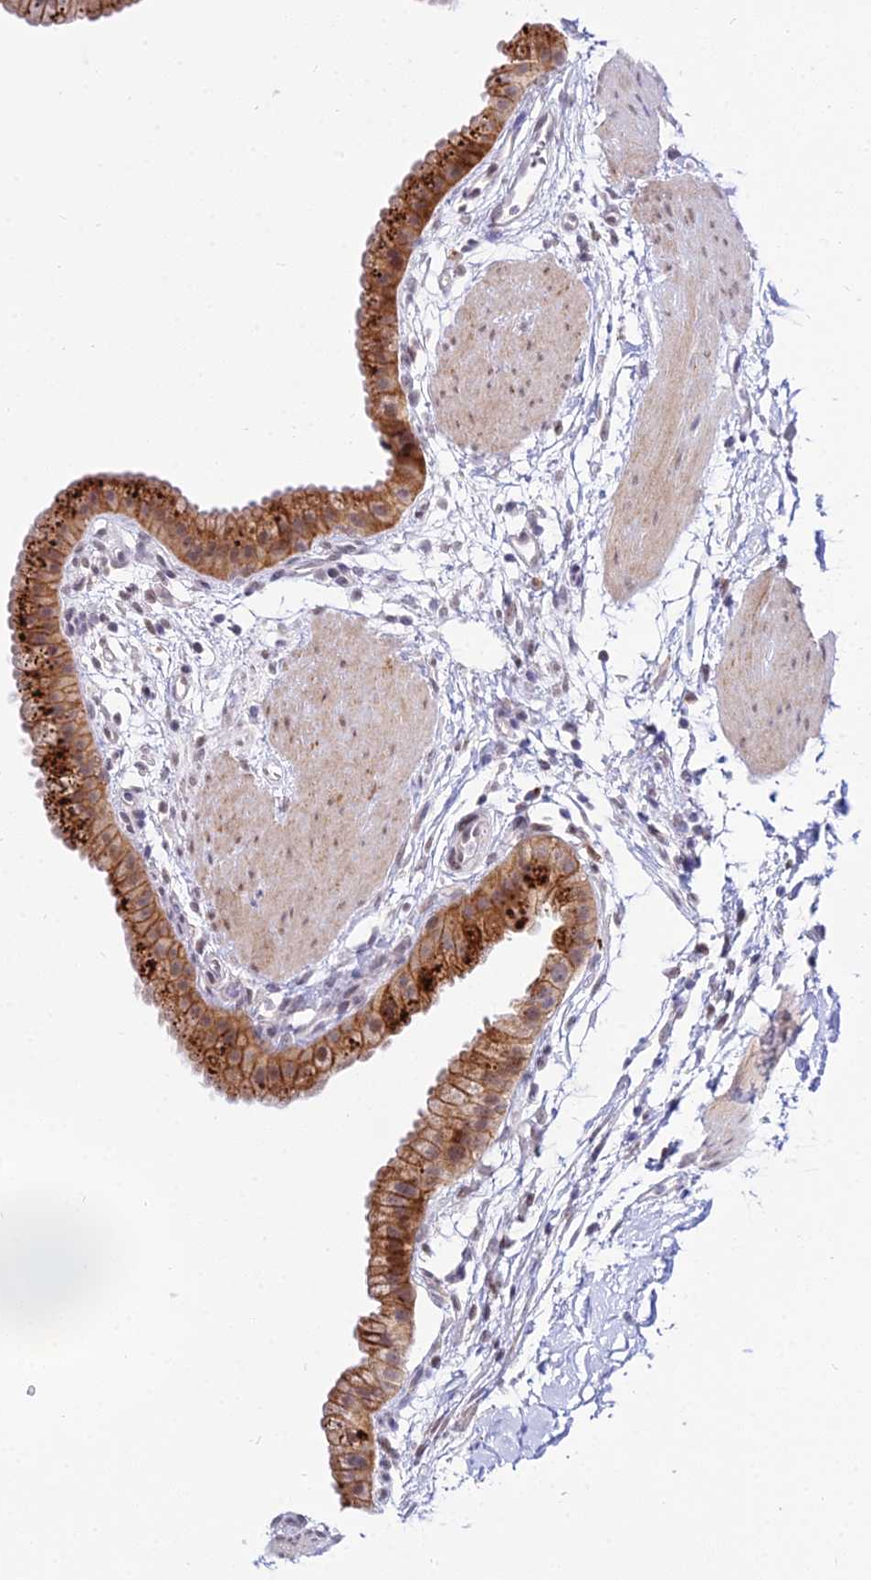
{"staining": {"intensity": "strong", "quantity": ">75%", "location": "cytoplasmic/membranous"}, "tissue": "gallbladder", "cell_type": "Glandular cells", "image_type": "normal", "snomed": [{"axis": "morphology", "description": "Normal tissue, NOS"}, {"axis": "topography", "description": "Gallbladder"}], "caption": "Gallbladder stained with DAB (3,3'-diaminobenzidine) IHC displays high levels of strong cytoplasmic/membranous positivity in approximately >75% of glandular cells.", "gene": "C6orf163", "patient": {"sex": "female", "age": 64}}